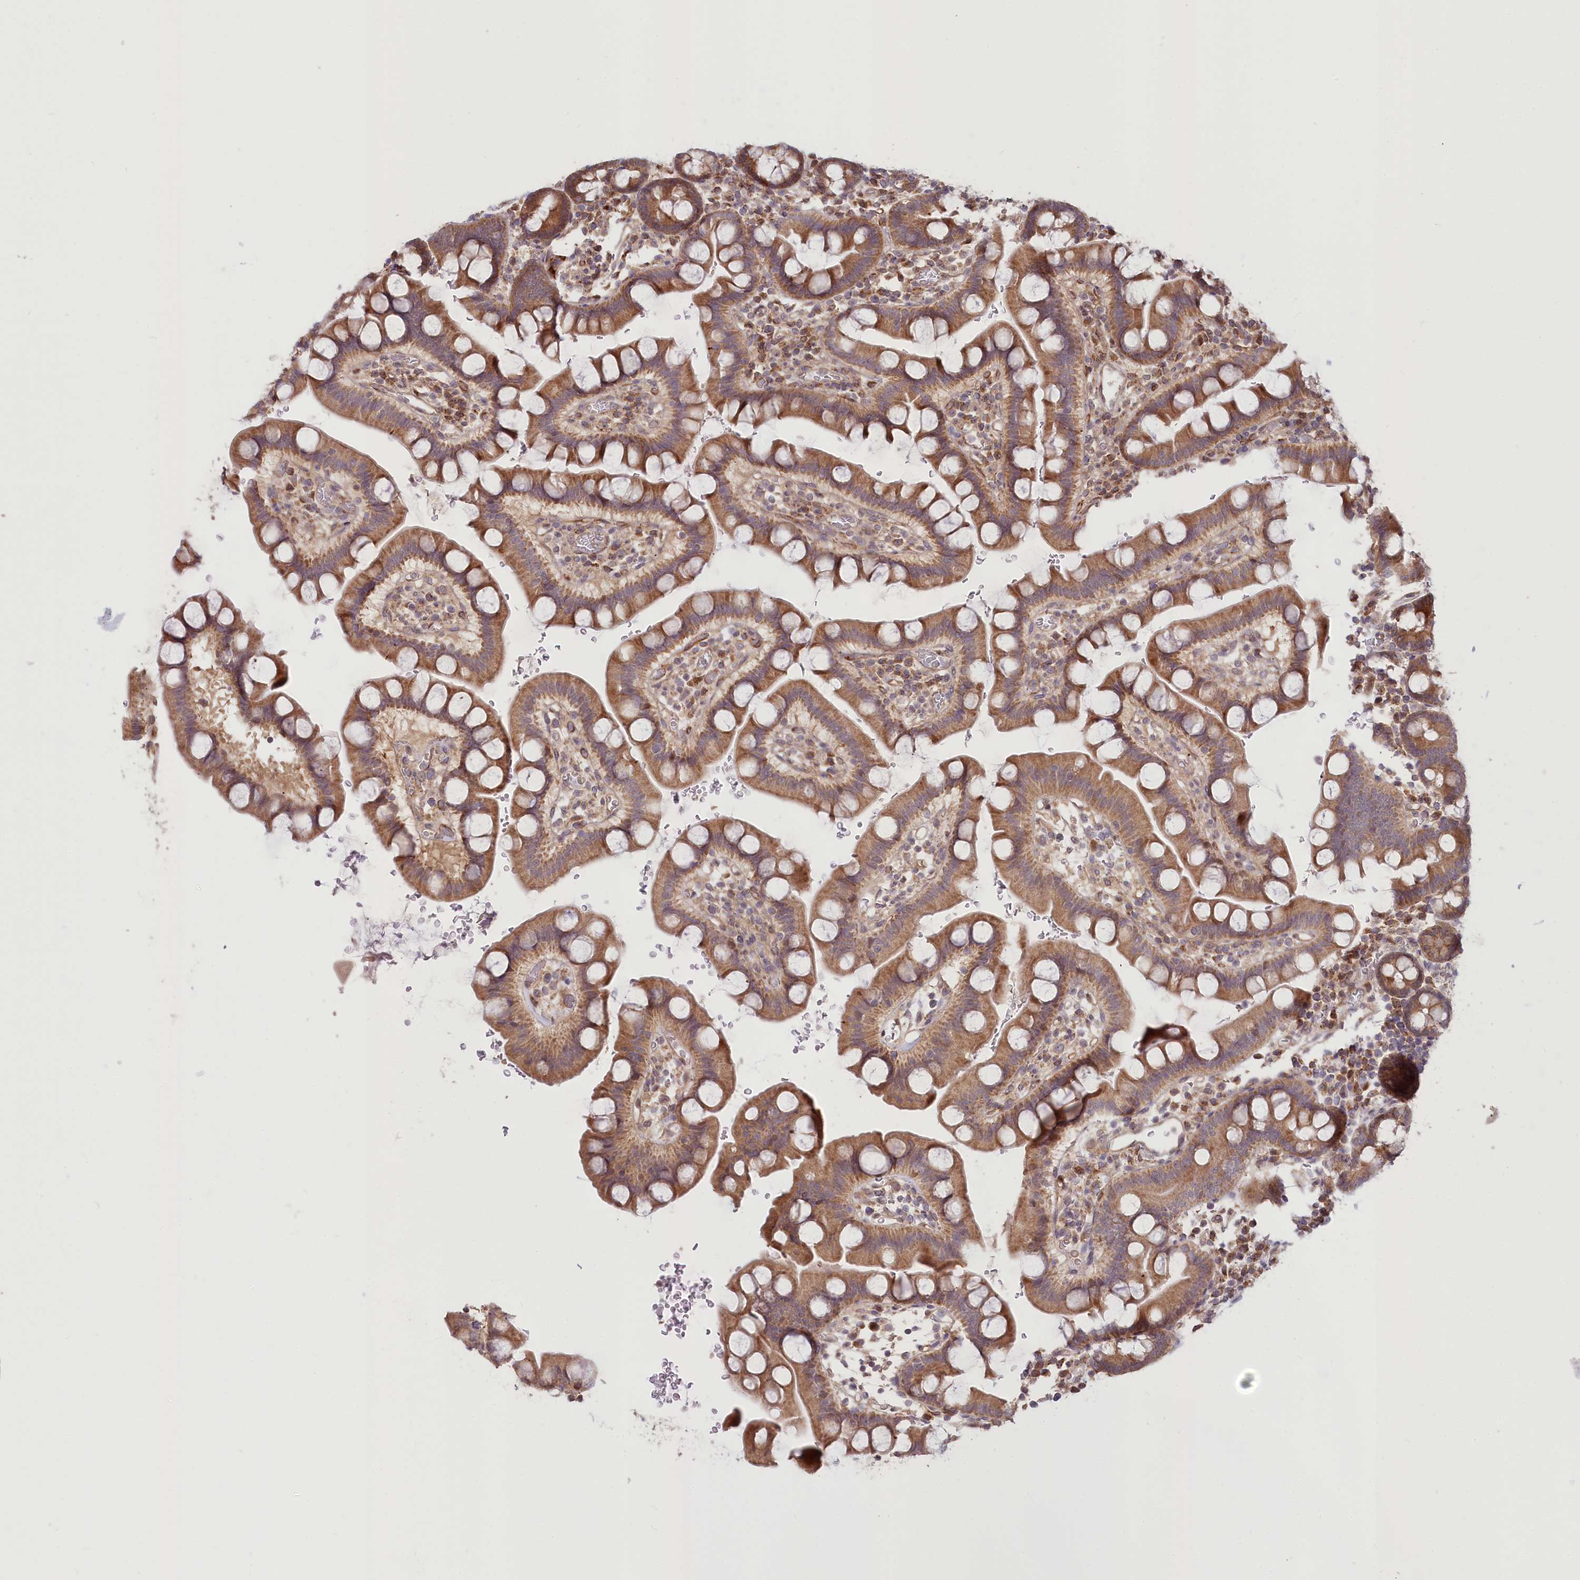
{"staining": {"intensity": "moderate", "quantity": ">75%", "location": "cytoplasmic/membranous"}, "tissue": "small intestine", "cell_type": "Glandular cells", "image_type": "normal", "snomed": [{"axis": "morphology", "description": "Normal tissue, NOS"}, {"axis": "topography", "description": "Stomach, upper"}, {"axis": "topography", "description": "Stomach, lower"}, {"axis": "topography", "description": "Small intestine"}], "caption": "Small intestine stained with immunohistochemistry exhibits moderate cytoplasmic/membranous expression in about >75% of glandular cells. The staining was performed using DAB (3,3'-diaminobenzidine), with brown indicating positive protein expression. Nuclei are stained blue with hematoxylin.", "gene": "CEP70", "patient": {"sex": "male", "age": 68}}